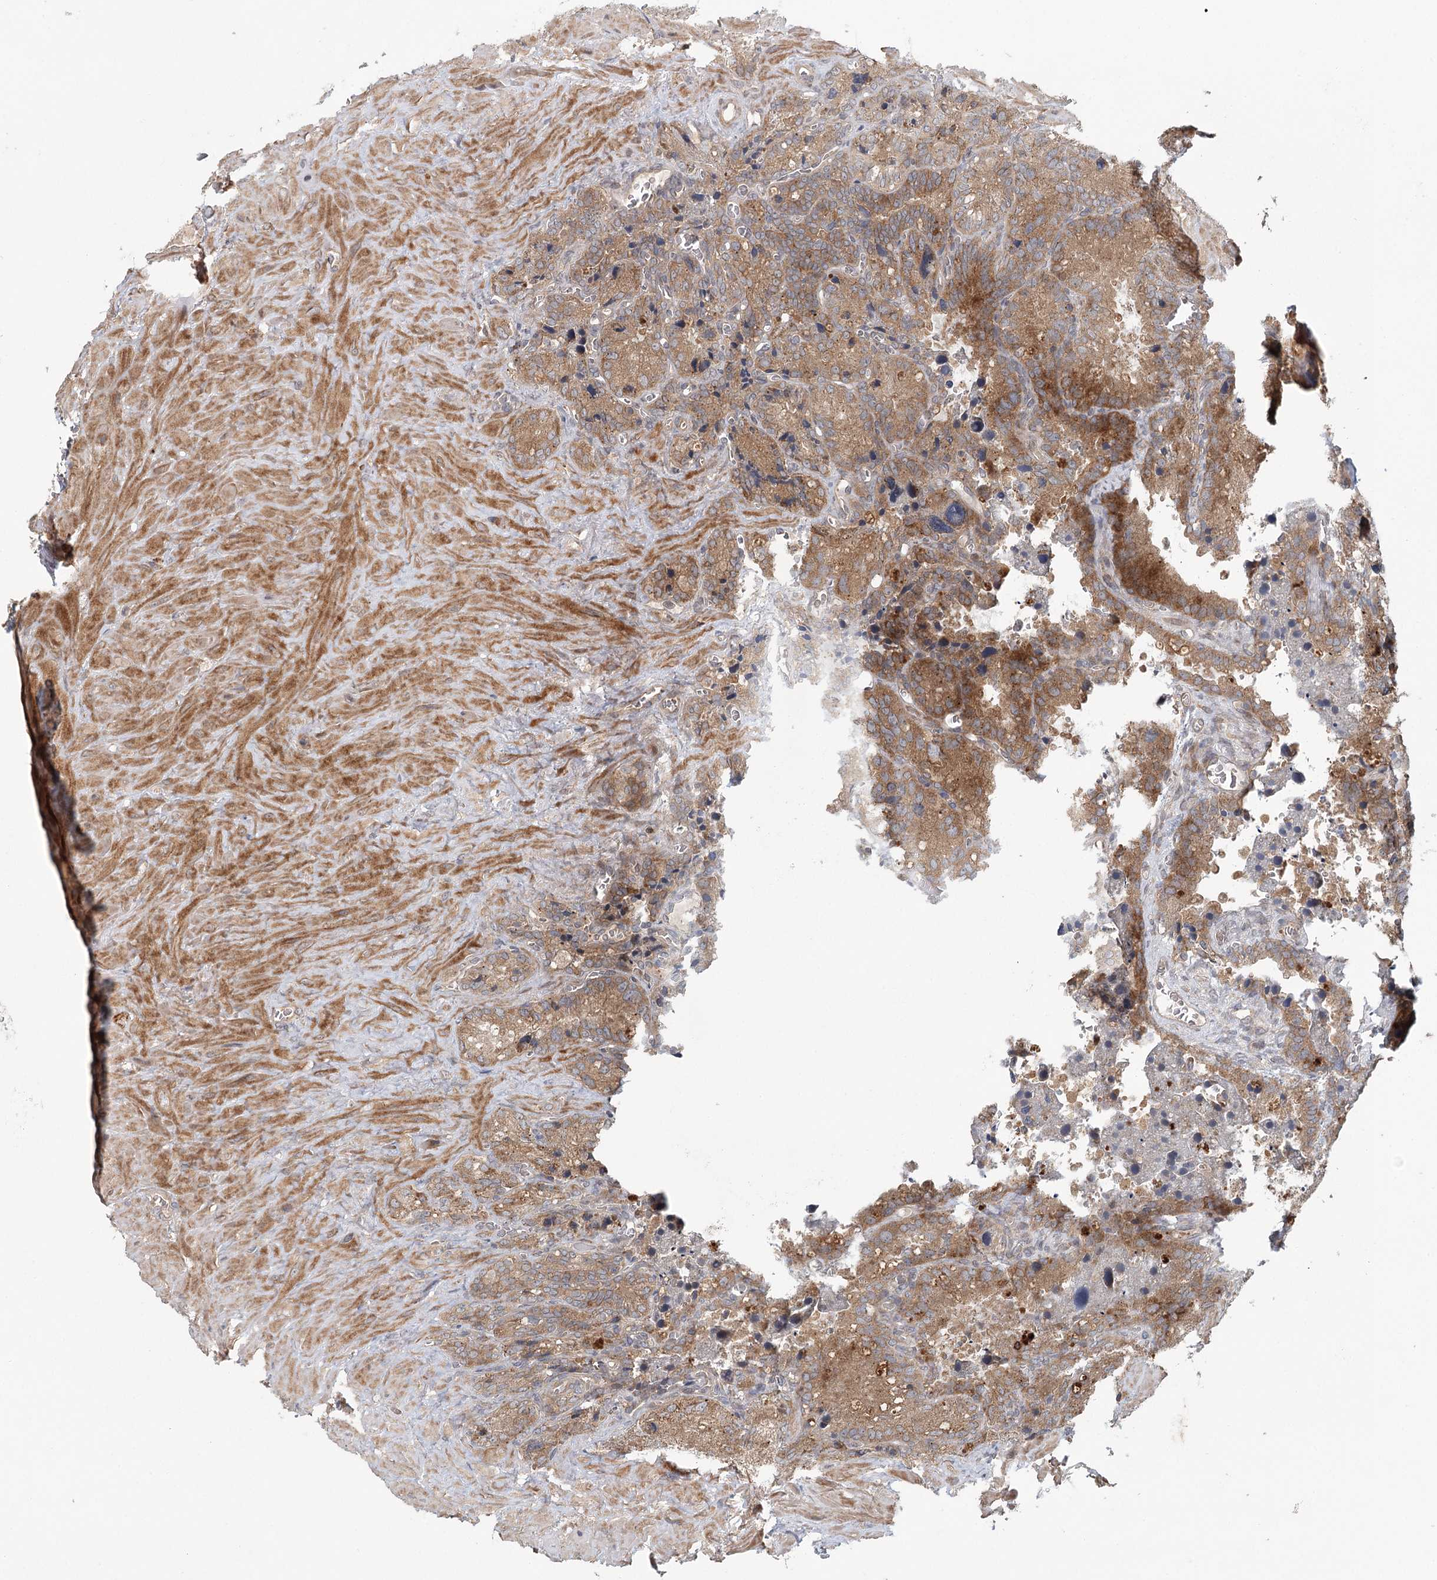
{"staining": {"intensity": "moderate", "quantity": "25%-75%", "location": "cytoplasmic/membranous"}, "tissue": "seminal vesicle", "cell_type": "Glandular cells", "image_type": "normal", "snomed": [{"axis": "morphology", "description": "Normal tissue, NOS"}, {"axis": "topography", "description": "Seminal veicle"}], "caption": "A brown stain shows moderate cytoplasmic/membranous staining of a protein in glandular cells of unremarkable seminal vesicle.", "gene": "ENSG00000273217", "patient": {"sex": "male", "age": 62}}